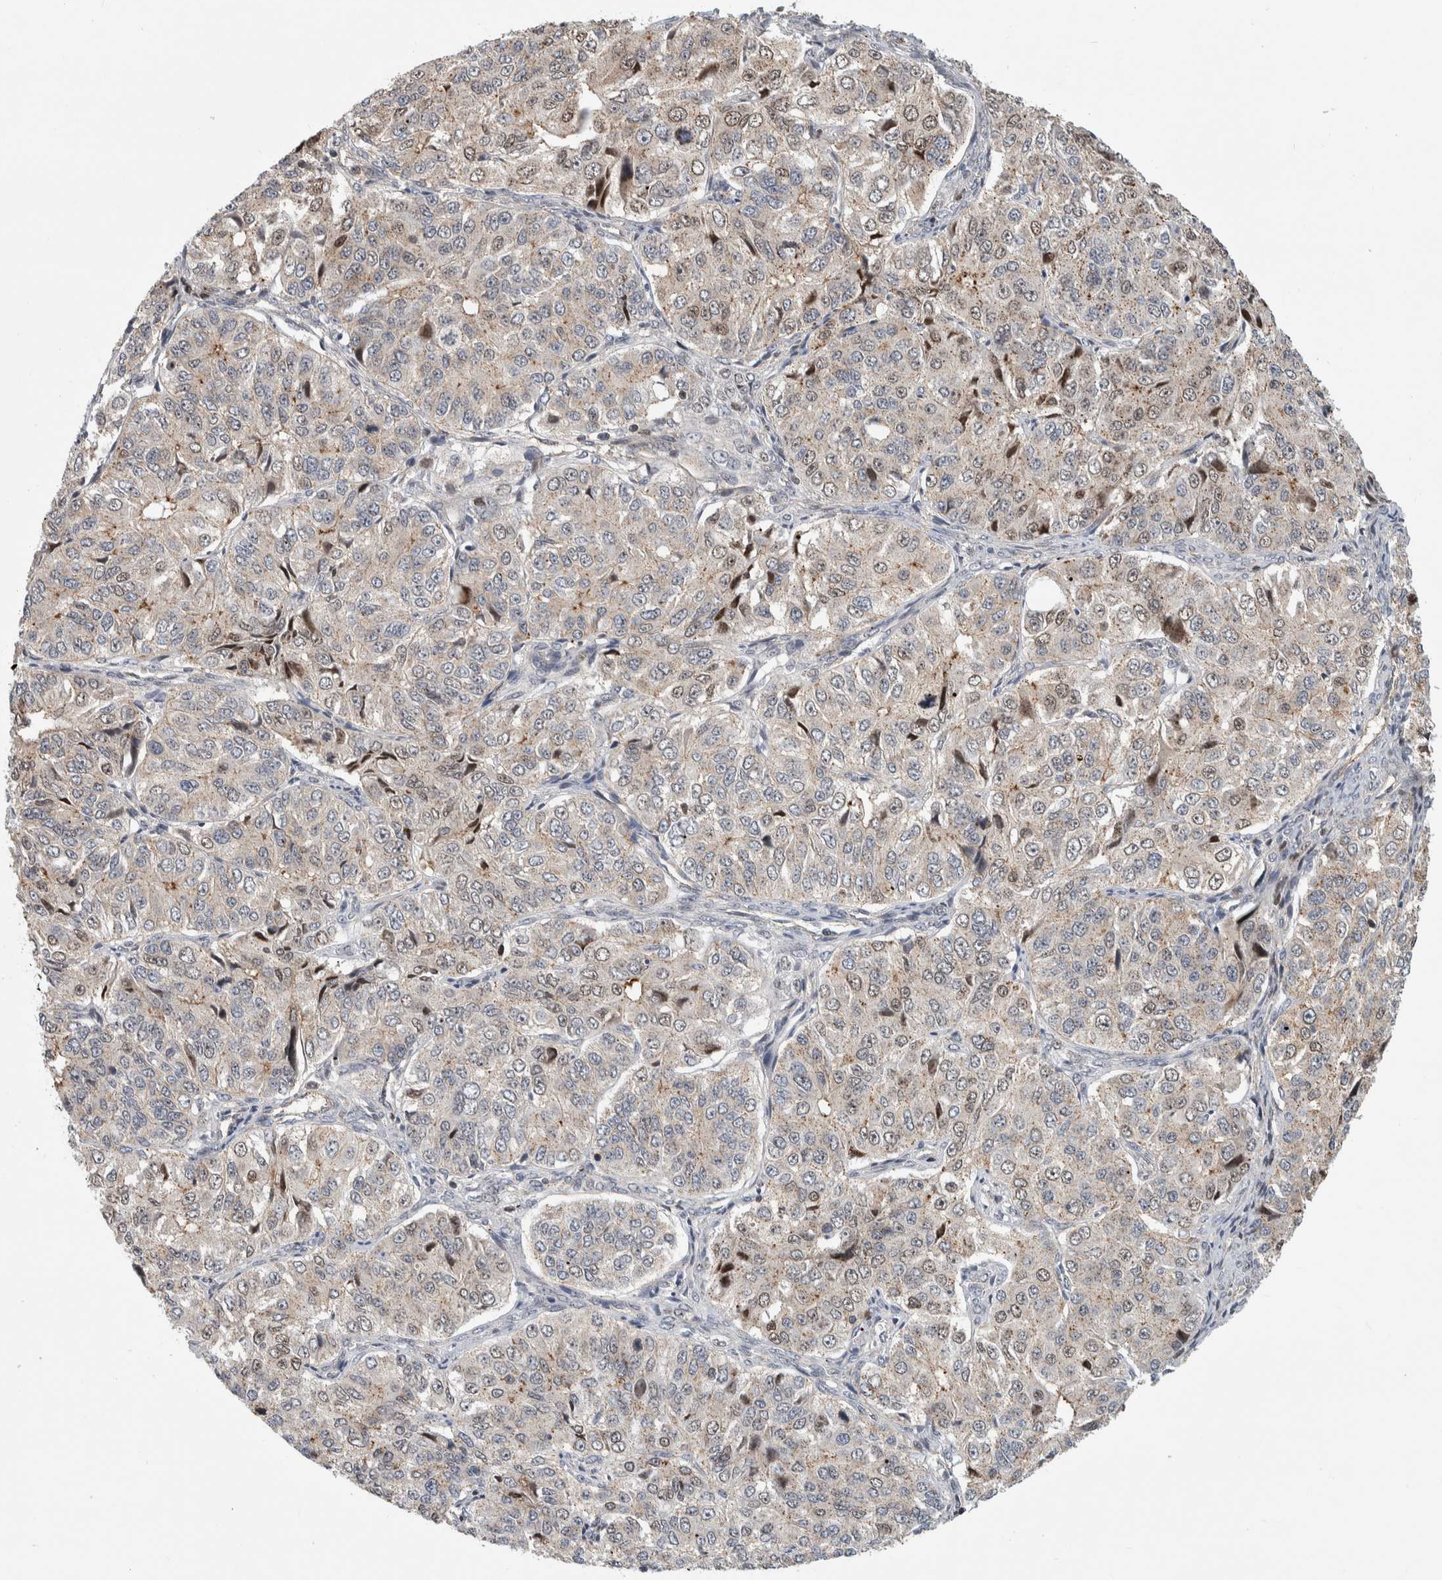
{"staining": {"intensity": "weak", "quantity": ">75%", "location": "cytoplasmic/membranous"}, "tissue": "ovarian cancer", "cell_type": "Tumor cells", "image_type": "cancer", "snomed": [{"axis": "morphology", "description": "Carcinoma, endometroid"}, {"axis": "topography", "description": "Ovary"}], "caption": "Ovarian cancer stained for a protein reveals weak cytoplasmic/membranous positivity in tumor cells.", "gene": "MSL1", "patient": {"sex": "female", "age": 51}}